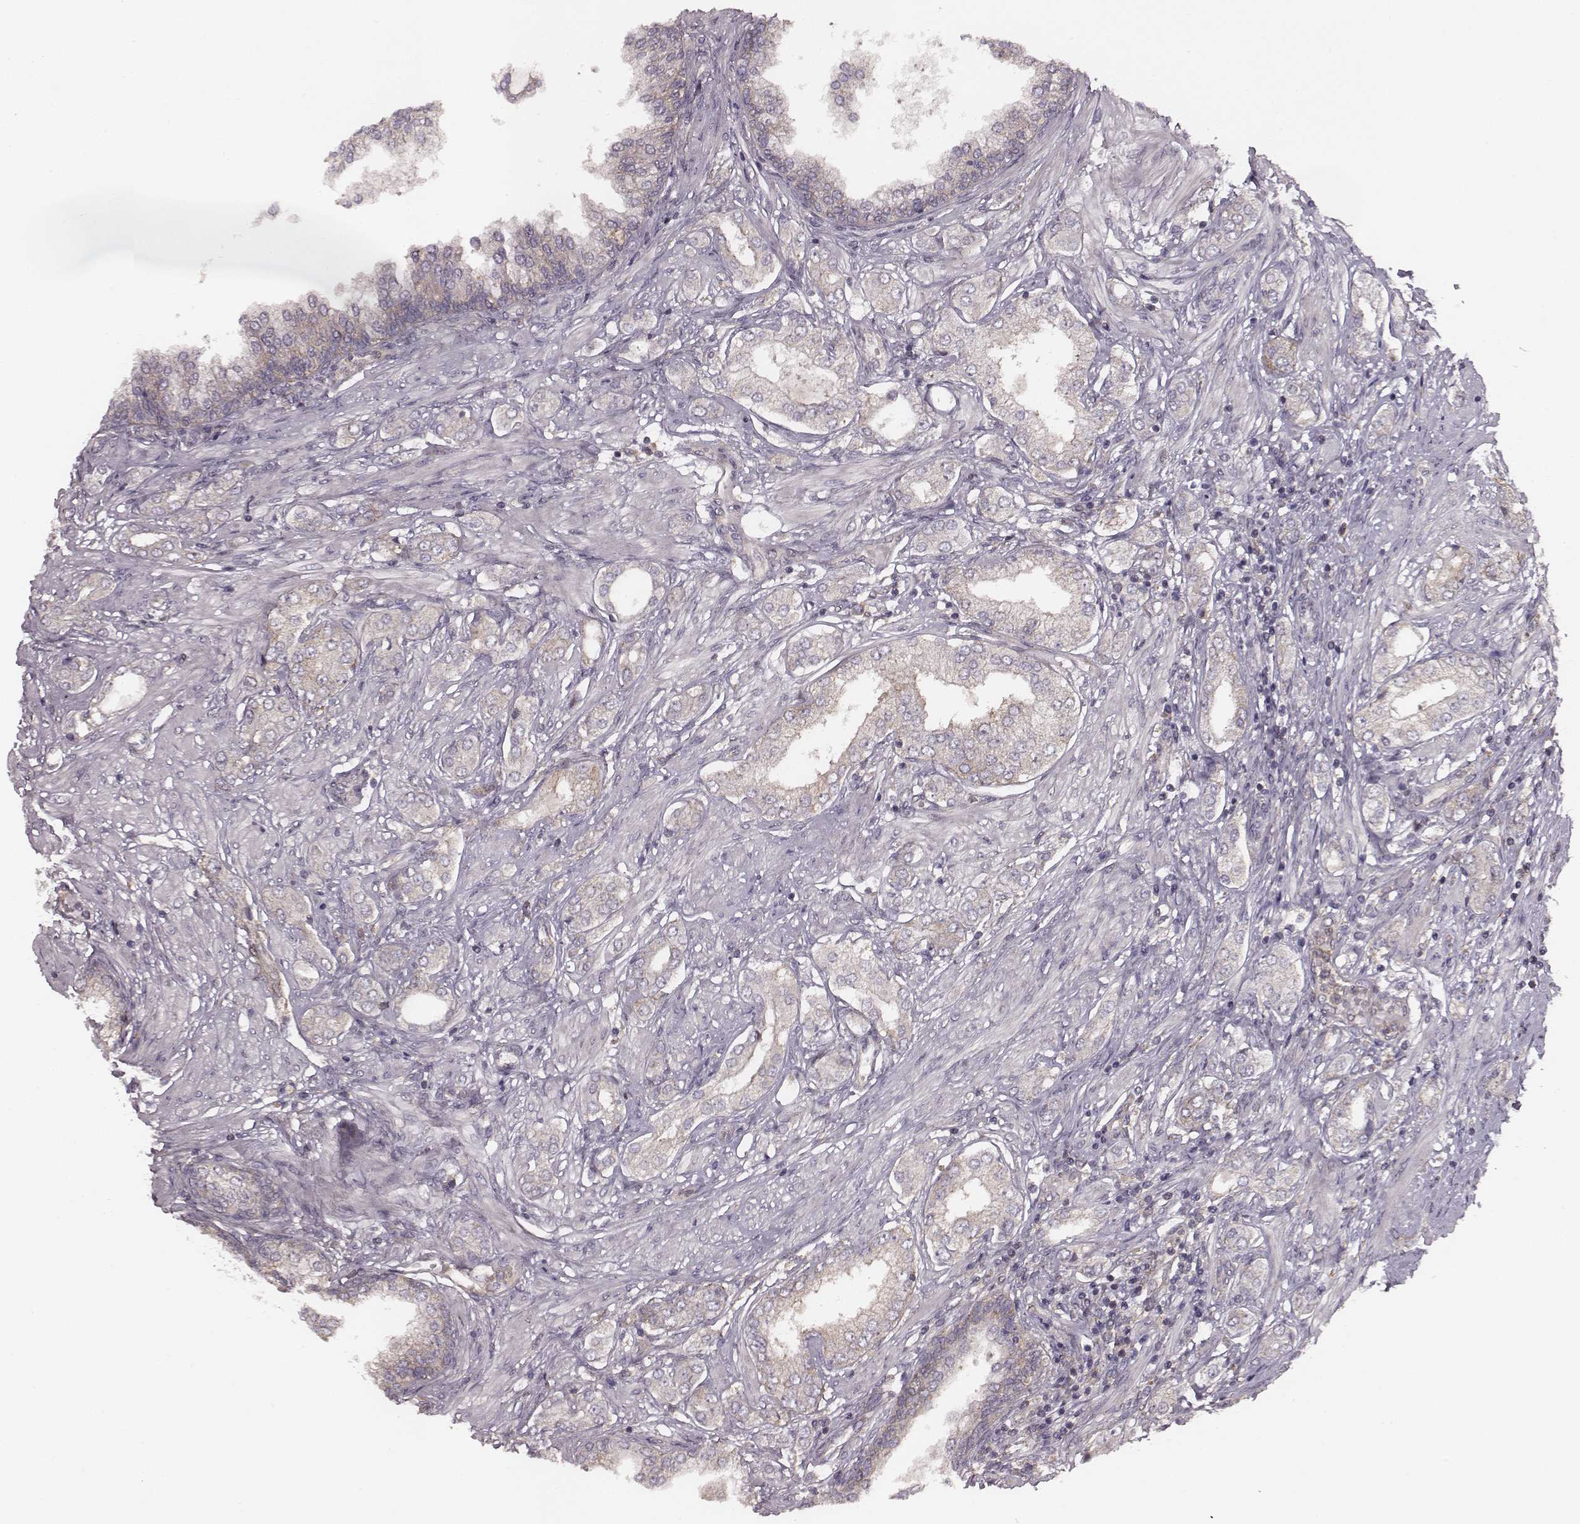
{"staining": {"intensity": "moderate", "quantity": ">75%", "location": "cytoplasmic/membranous"}, "tissue": "prostate cancer", "cell_type": "Tumor cells", "image_type": "cancer", "snomed": [{"axis": "morphology", "description": "Adenocarcinoma, NOS"}, {"axis": "topography", "description": "Prostate"}], "caption": "Prostate cancer tissue reveals moderate cytoplasmic/membranous staining in approximately >75% of tumor cells", "gene": "VPS26A", "patient": {"sex": "male", "age": 63}}